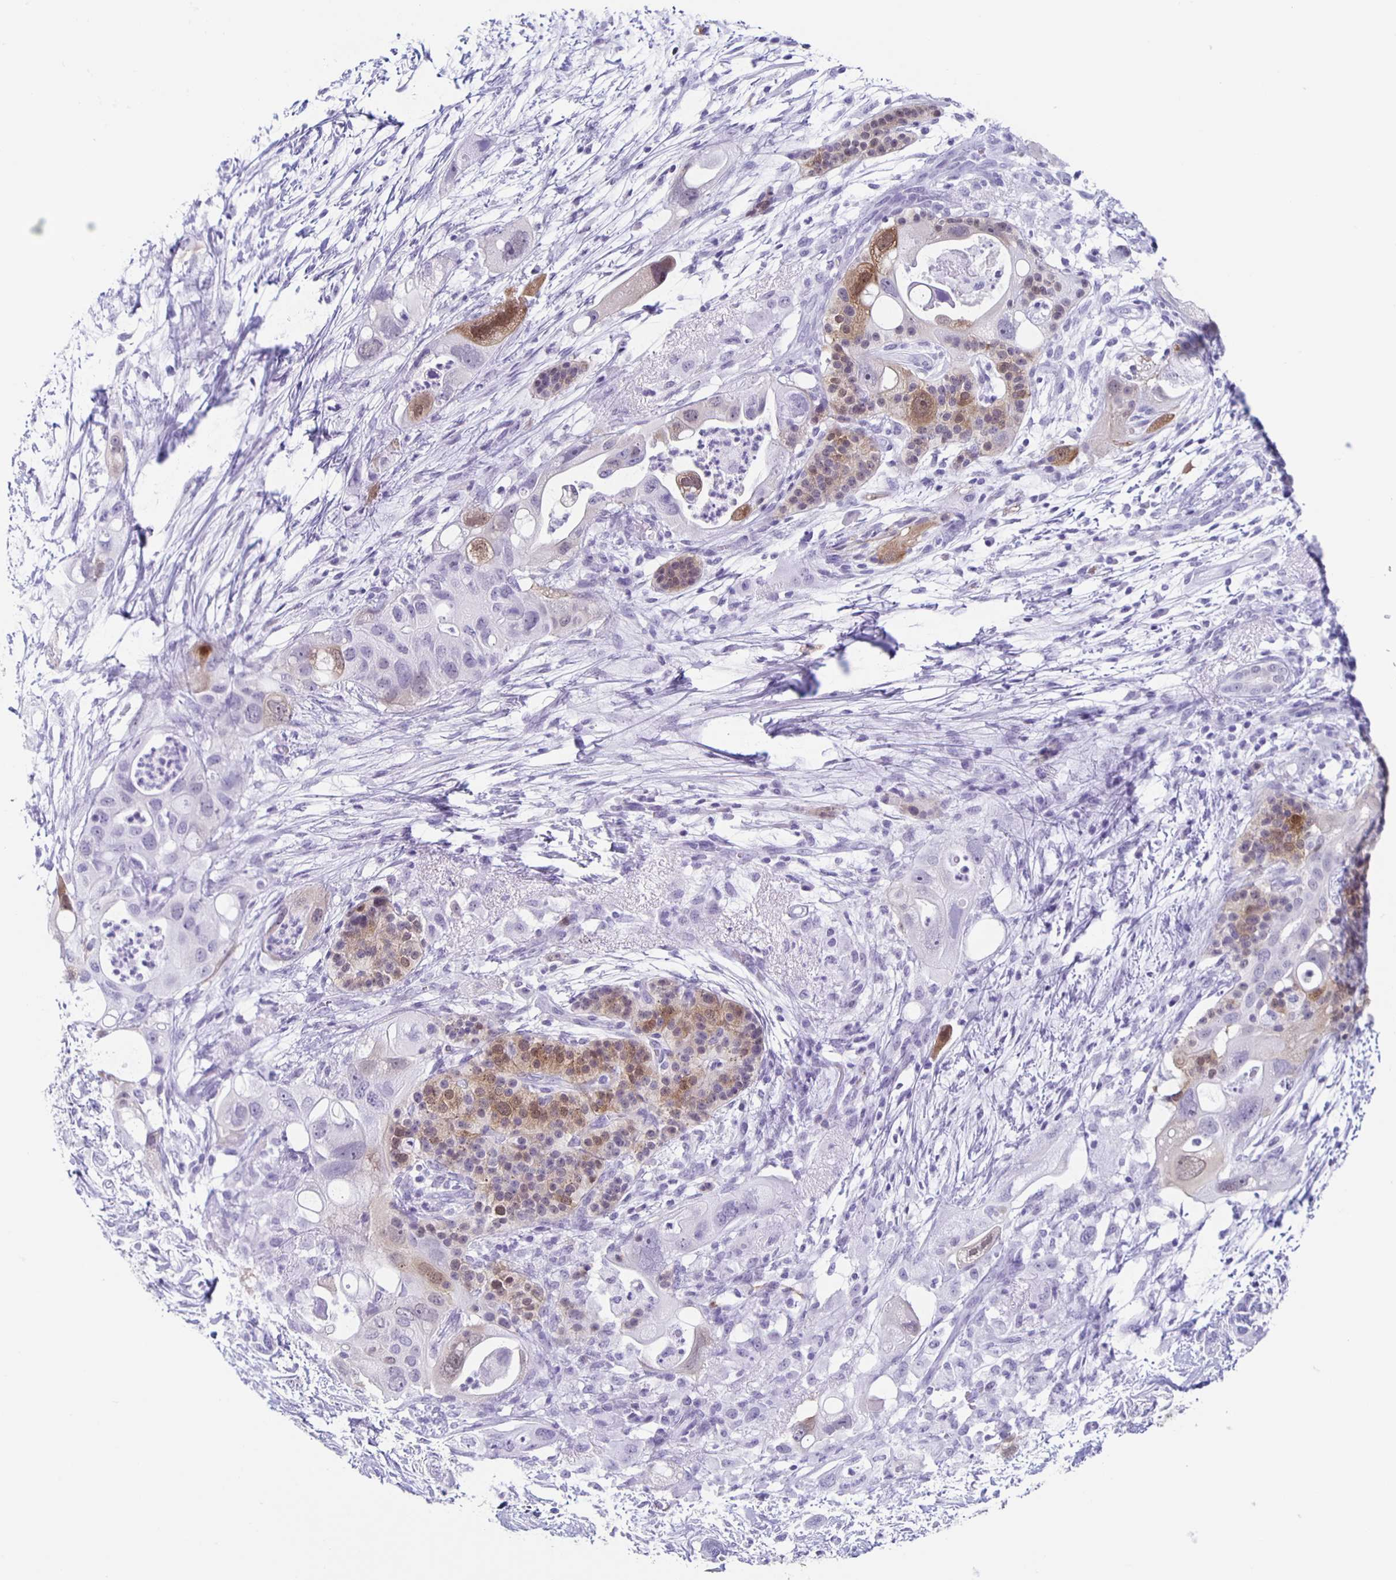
{"staining": {"intensity": "moderate", "quantity": "<25%", "location": "cytoplasmic/membranous,nuclear"}, "tissue": "pancreatic cancer", "cell_type": "Tumor cells", "image_type": "cancer", "snomed": [{"axis": "morphology", "description": "Adenocarcinoma, NOS"}, {"axis": "topography", "description": "Pancreas"}], "caption": "Pancreatic adenocarcinoma stained for a protein (brown) displays moderate cytoplasmic/membranous and nuclear positive expression in about <25% of tumor cells.", "gene": "TPPP", "patient": {"sex": "female", "age": 72}}